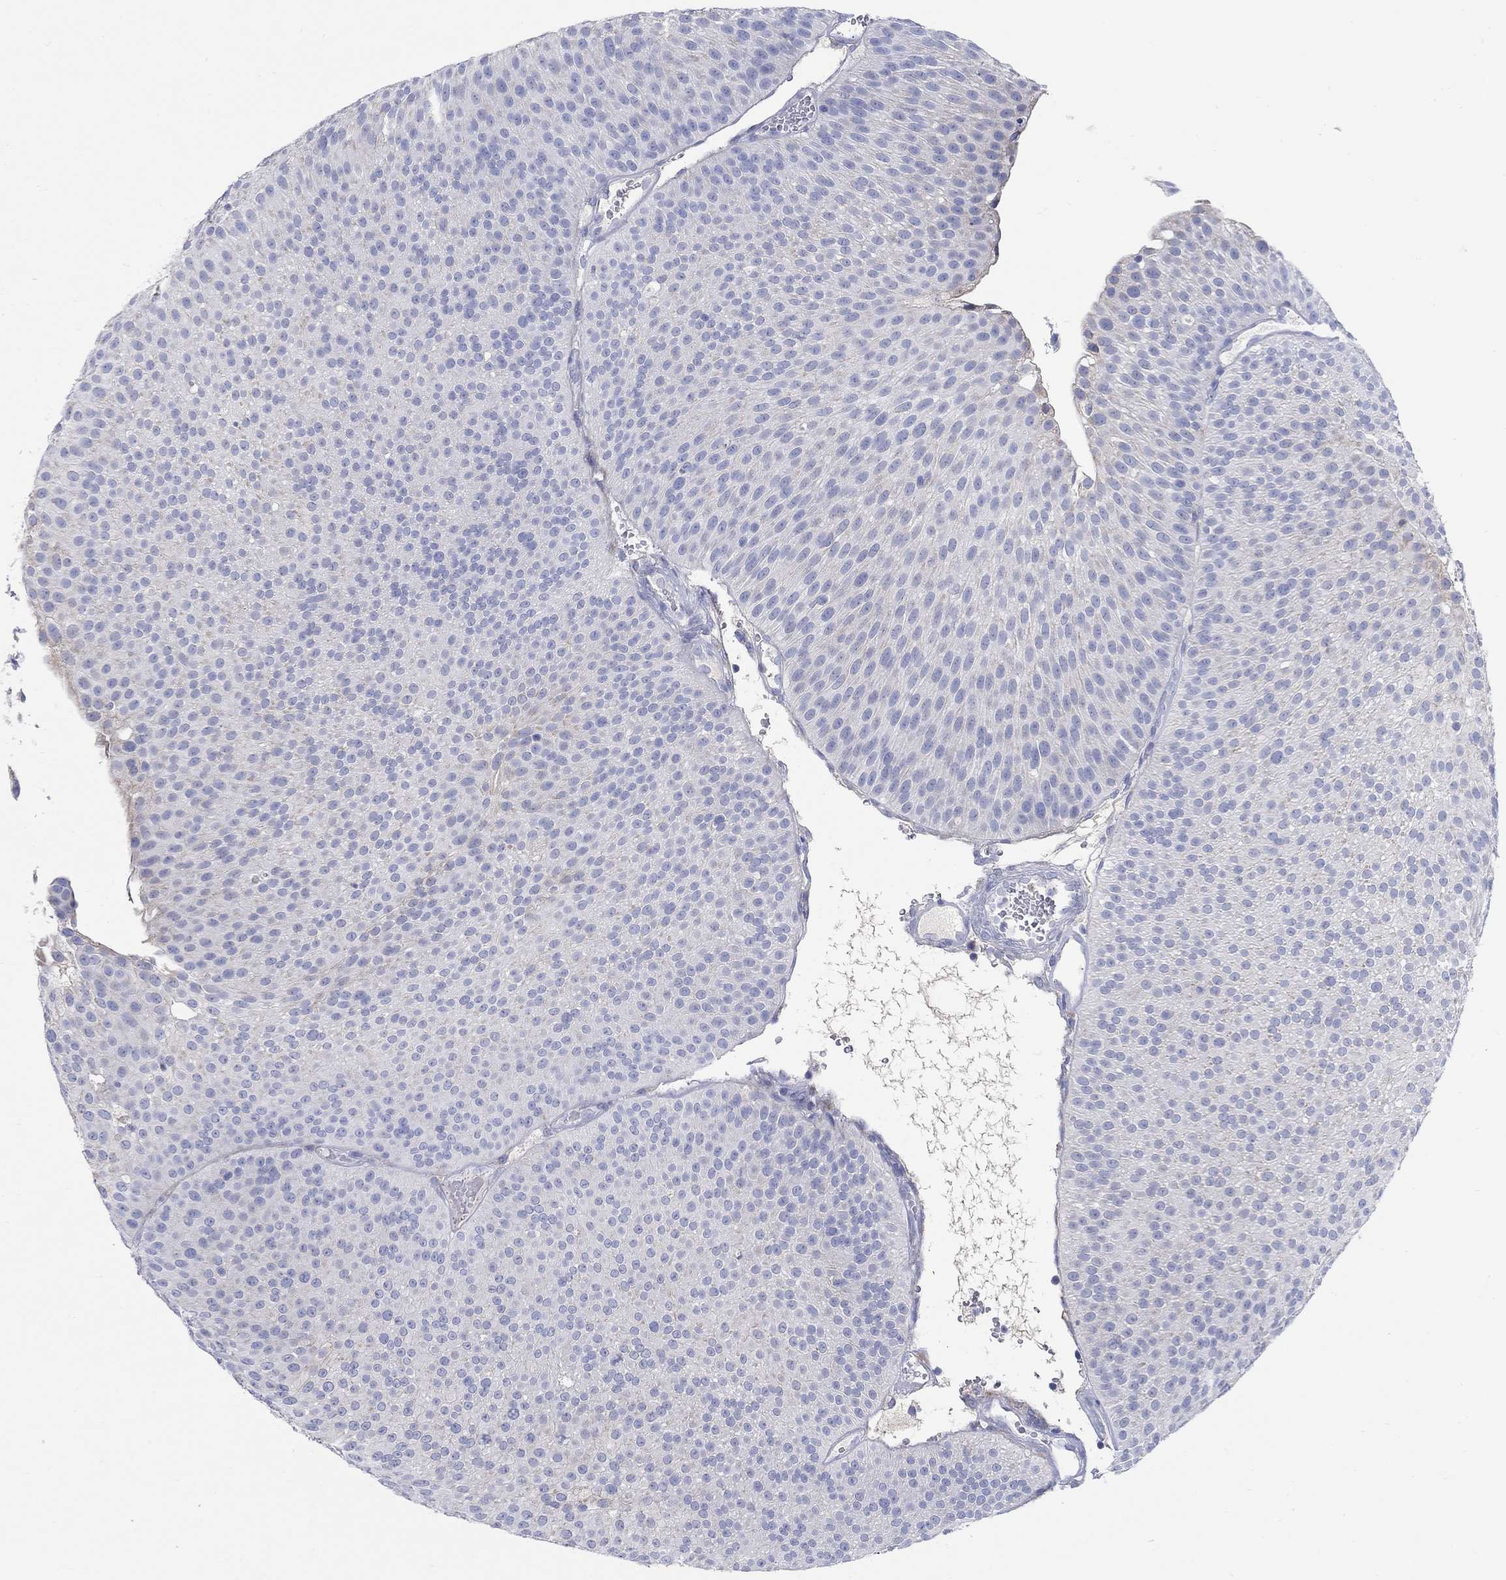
{"staining": {"intensity": "negative", "quantity": "none", "location": "none"}, "tissue": "urothelial cancer", "cell_type": "Tumor cells", "image_type": "cancer", "snomed": [{"axis": "morphology", "description": "Urothelial carcinoma, Low grade"}, {"axis": "topography", "description": "Urinary bladder"}], "caption": "Tumor cells show no significant positivity in urothelial cancer. (DAB immunohistochemistry with hematoxylin counter stain).", "gene": "REEP2", "patient": {"sex": "male", "age": 65}}